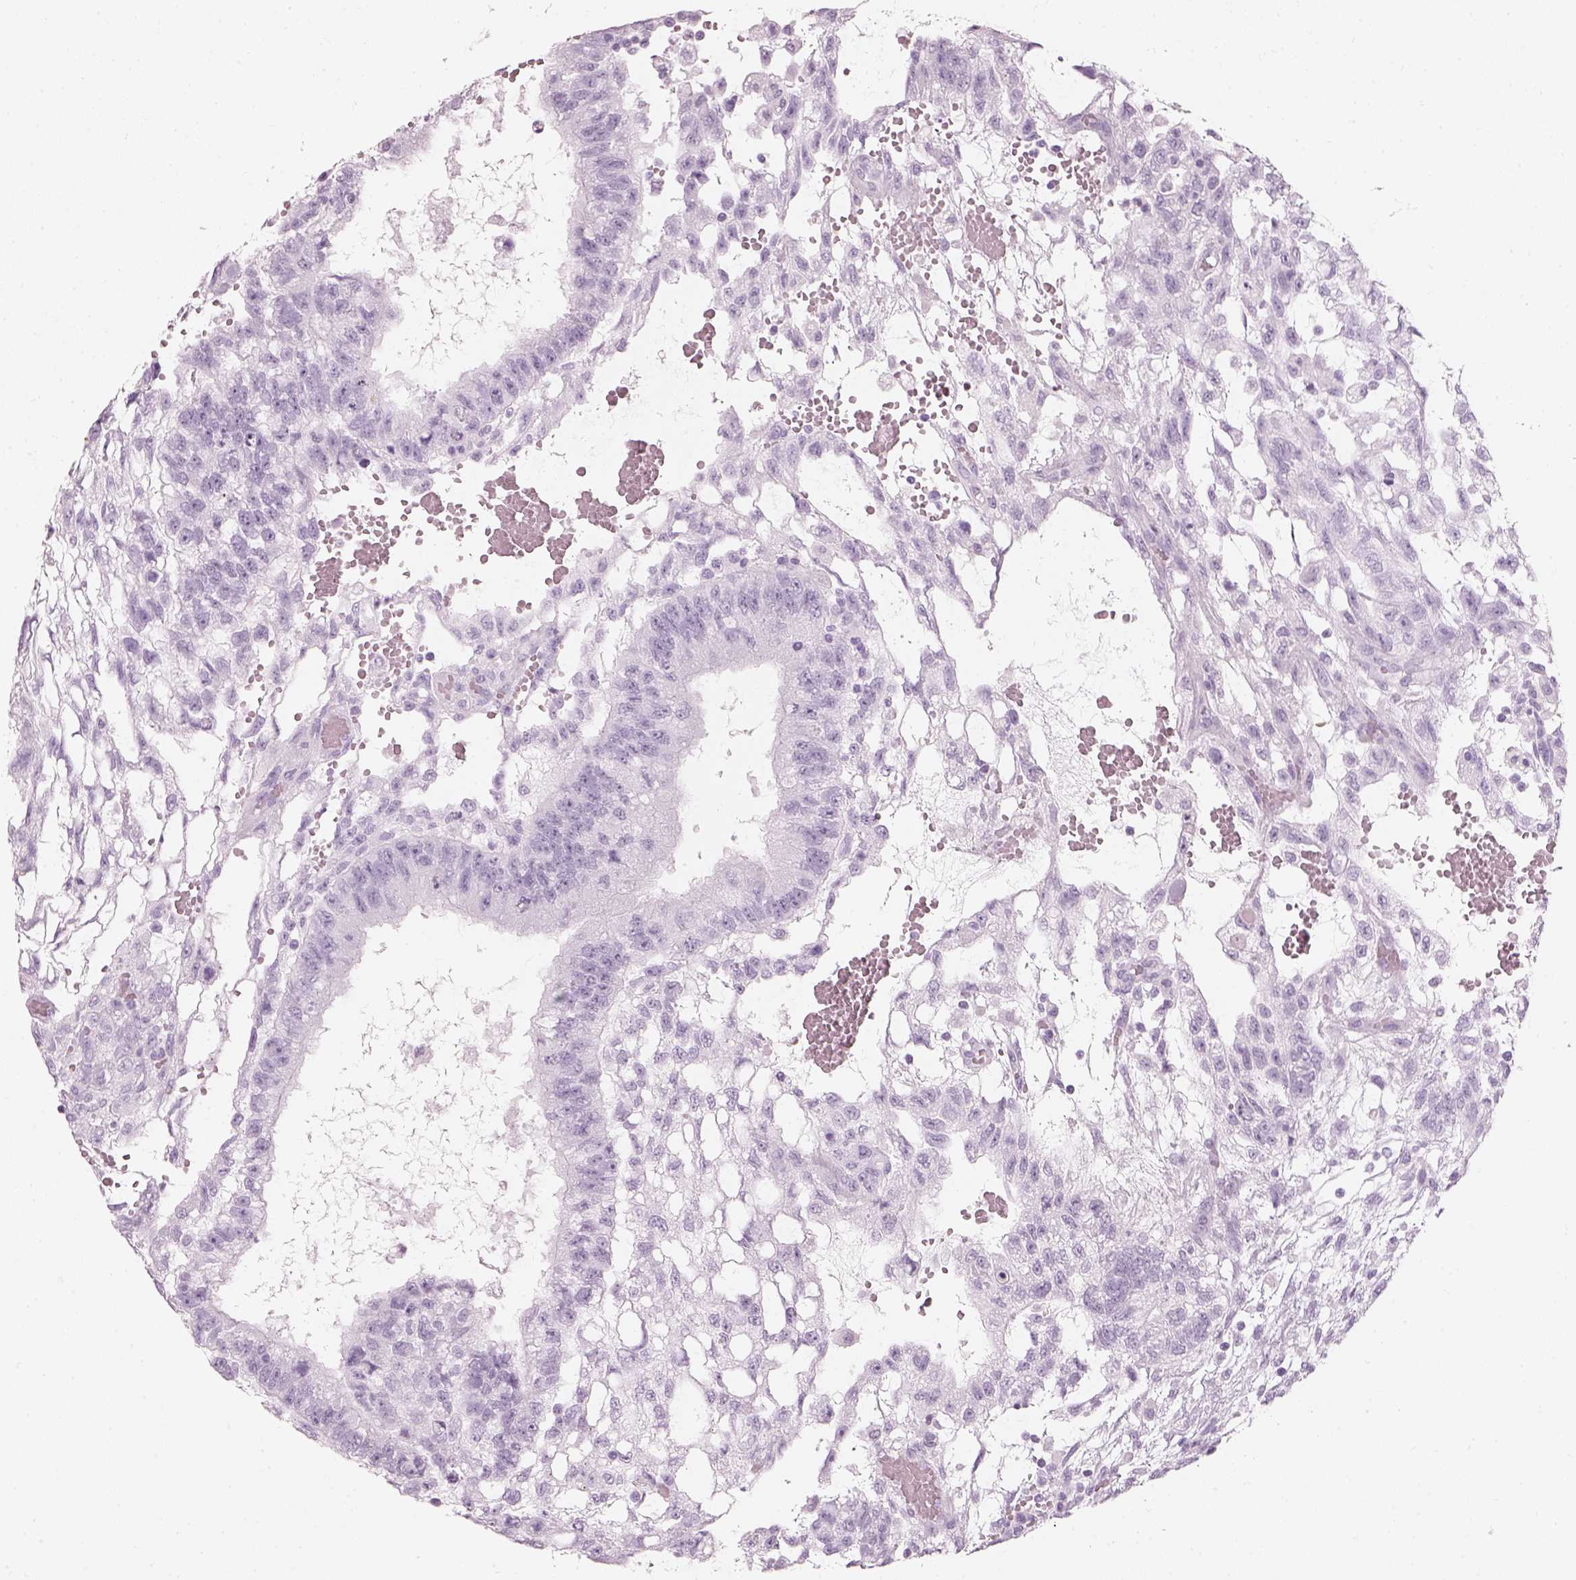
{"staining": {"intensity": "negative", "quantity": "none", "location": "none"}, "tissue": "testis cancer", "cell_type": "Tumor cells", "image_type": "cancer", "snomed": [{"axis": "morphology", "description": "Carcinoma, Embryonal, NOS"}, {"axis": "topography", "description": "Testis"}], "caption": "An immunohistochemistry photomicrograph of testis embryonal carcinoma is shown. There is no staining in tumor cells of testis embryonal carcinoma.", "gene": "CRYAA", "patient": {"sex": "male", "age": 32}}